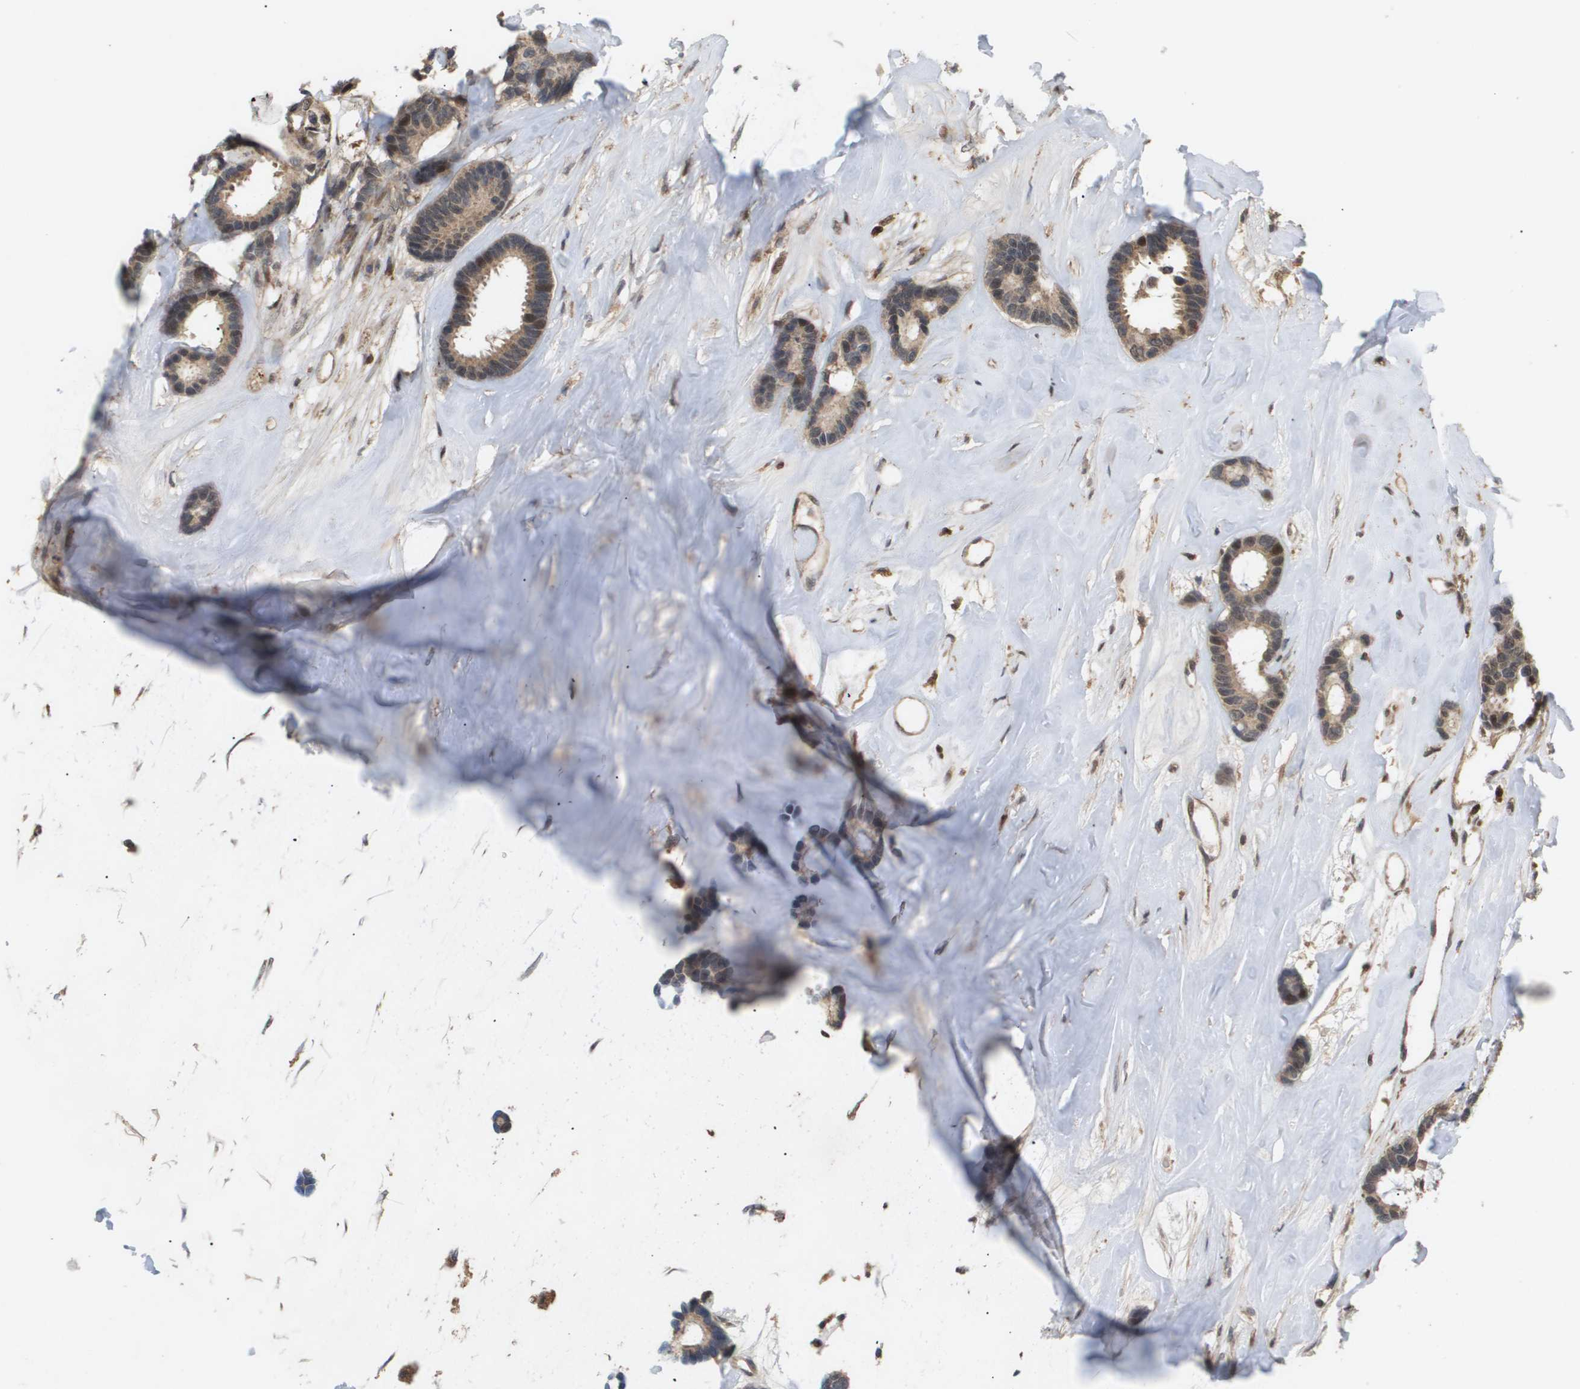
{"staining": {"intensity": "weak", "quantity": ">75%", "location": "cytoplasmic/membranous"}, "tissue": "breast cancer", "cell_type": "Tumor cells", "image_type": "cancer", "snomed": [{"axis": "morphology", "description": "Duct carcinoma"}, {"axis": "topography", "description": "Breast"}], "caption": "This histopathology image exhibits immunohistochemistry (IHC) staining of human breast cancer (infiltrating ductal carcinoma), with low weak cytoplasmic/membranous positivity in approximately >75% of tumor cells.", "gene": "PDGFB", "patient": {"sex": "female", "age": 87}}